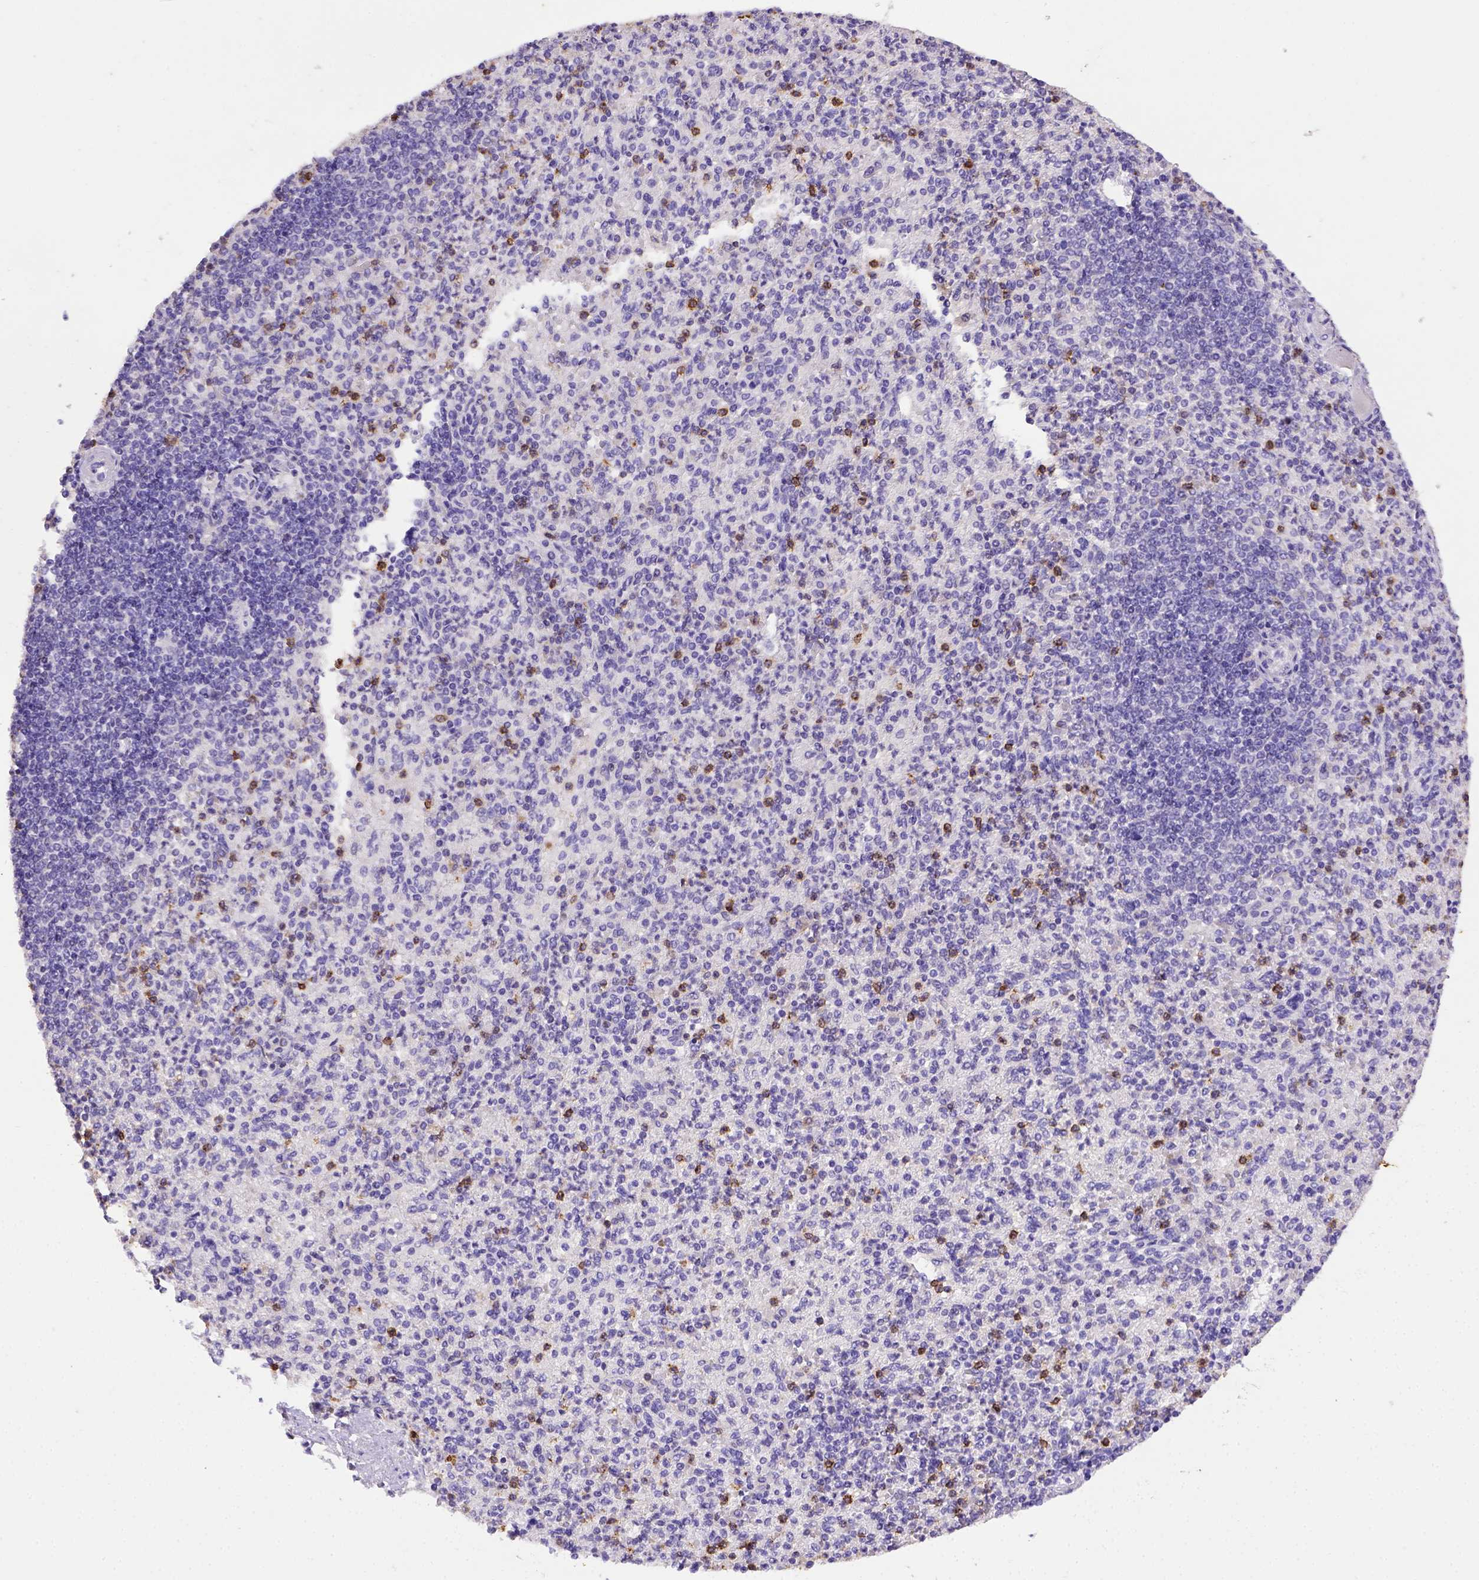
{"staining": {"intensity": "strong", "quantity": "<25%", "location": "cytoplasmic/membranous"}, "tissue": "spleen", "cell_type": "Cells in red pulp", "image_type": "normal", "snomed": [{"axis": "morphology", "description": "Normal tissue, NOS"}, {"axis": "topography", "description": "Spleen"}], "caption": "Spleen stained for a protein reveals strong cytoplasmic/membranous positivity in cells in red pulp. (IHC, brightfield microscopy, high magnification).", "gene": "B3GAT1", "patient": {"sex": "female", "age": 74}}